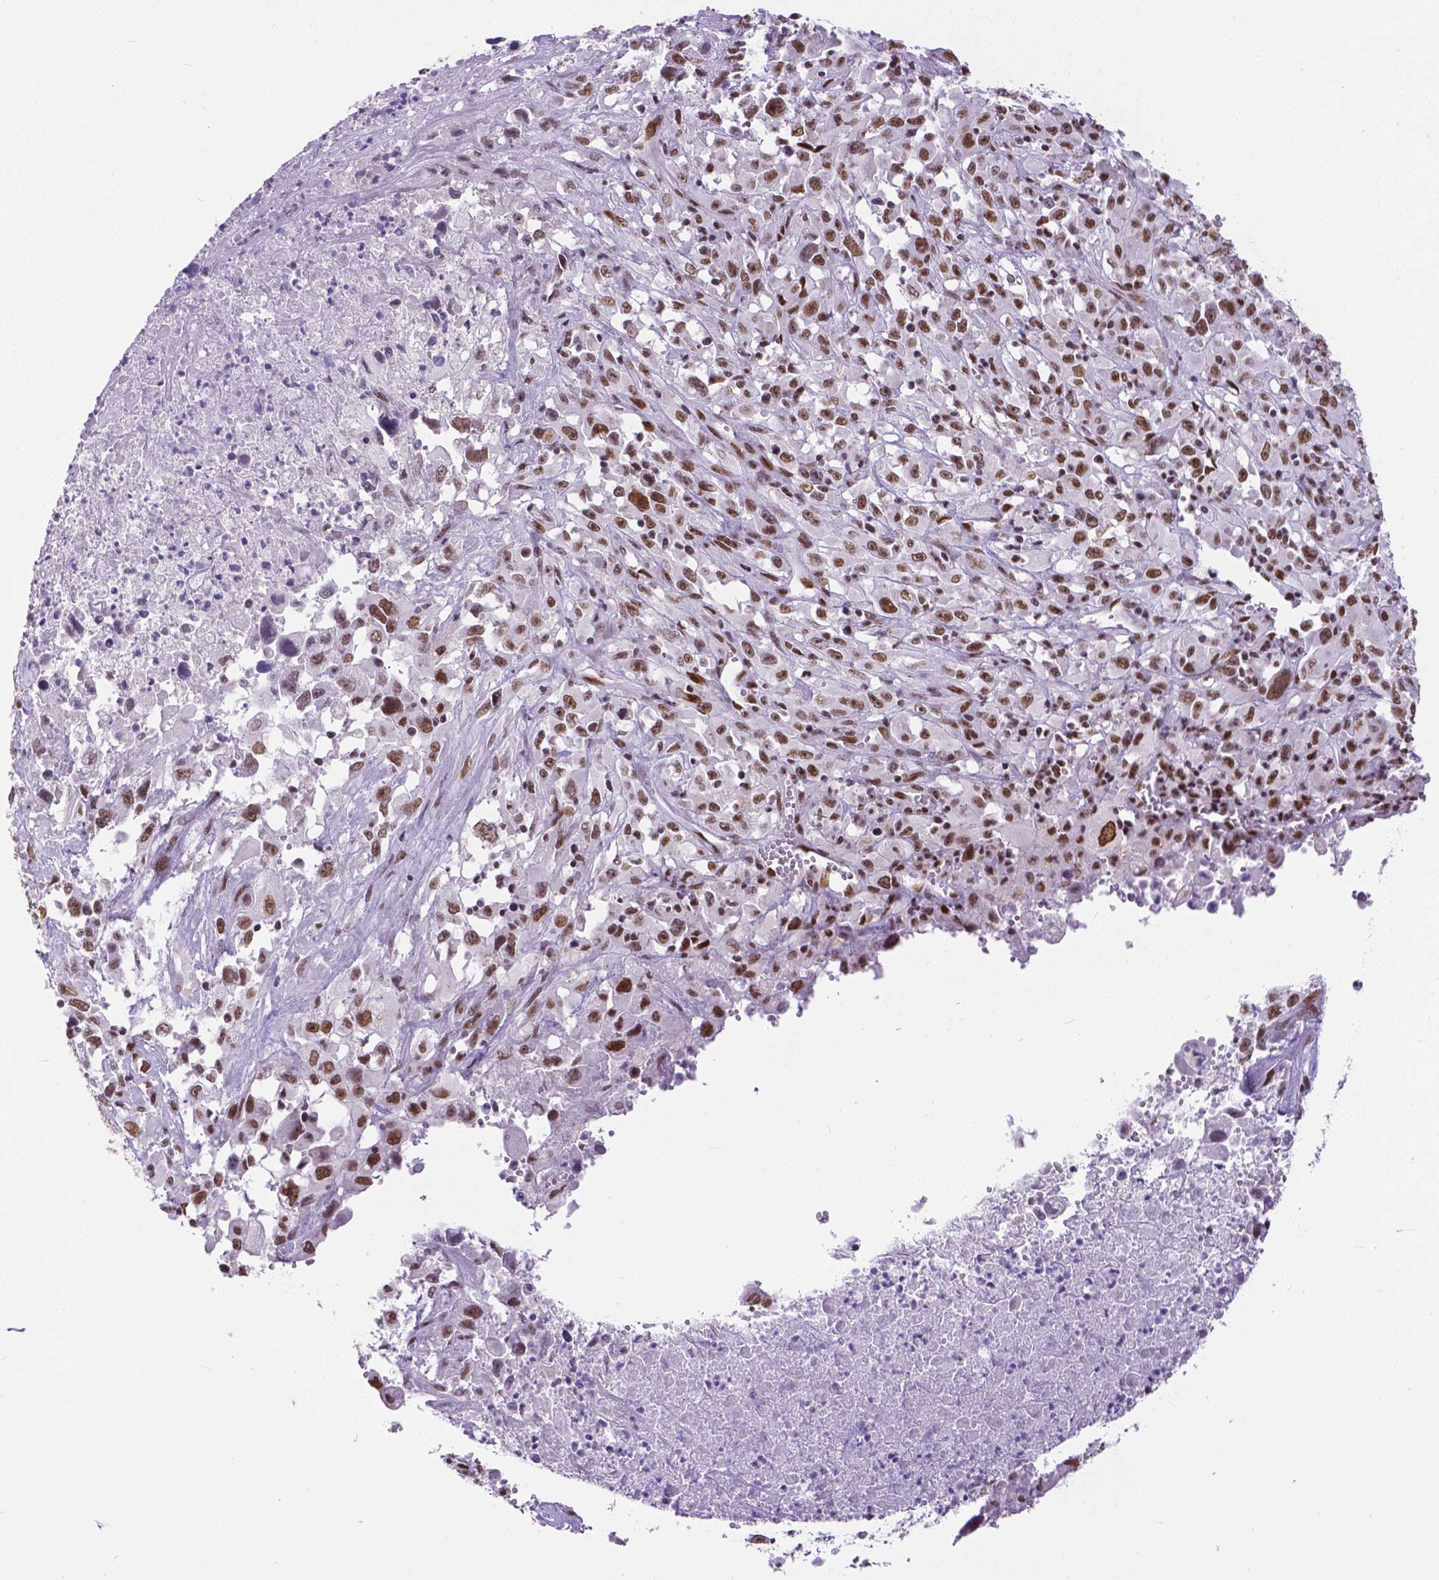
{"staining": {"intensity": "moderate", "quantity": ">75%", "location": "nuclear"}, "tissue": "melanoma", "cell_type": "Tumor cells", "image_type": "cancer", "snomed": [{"axis": "morphology", "description": "Malignant melanoma, Metastatic site"}, {"axis": "topography", "description": "Soft tissue"}], "caption": "This is an image of immunohistochemistry (IHC) staining of malignant melanoma (metastatic site), which shows moderate expression in the nuclear of tumor cells.", "gene": "ATRX", "patient": {"sex": "male", "age": 50}}